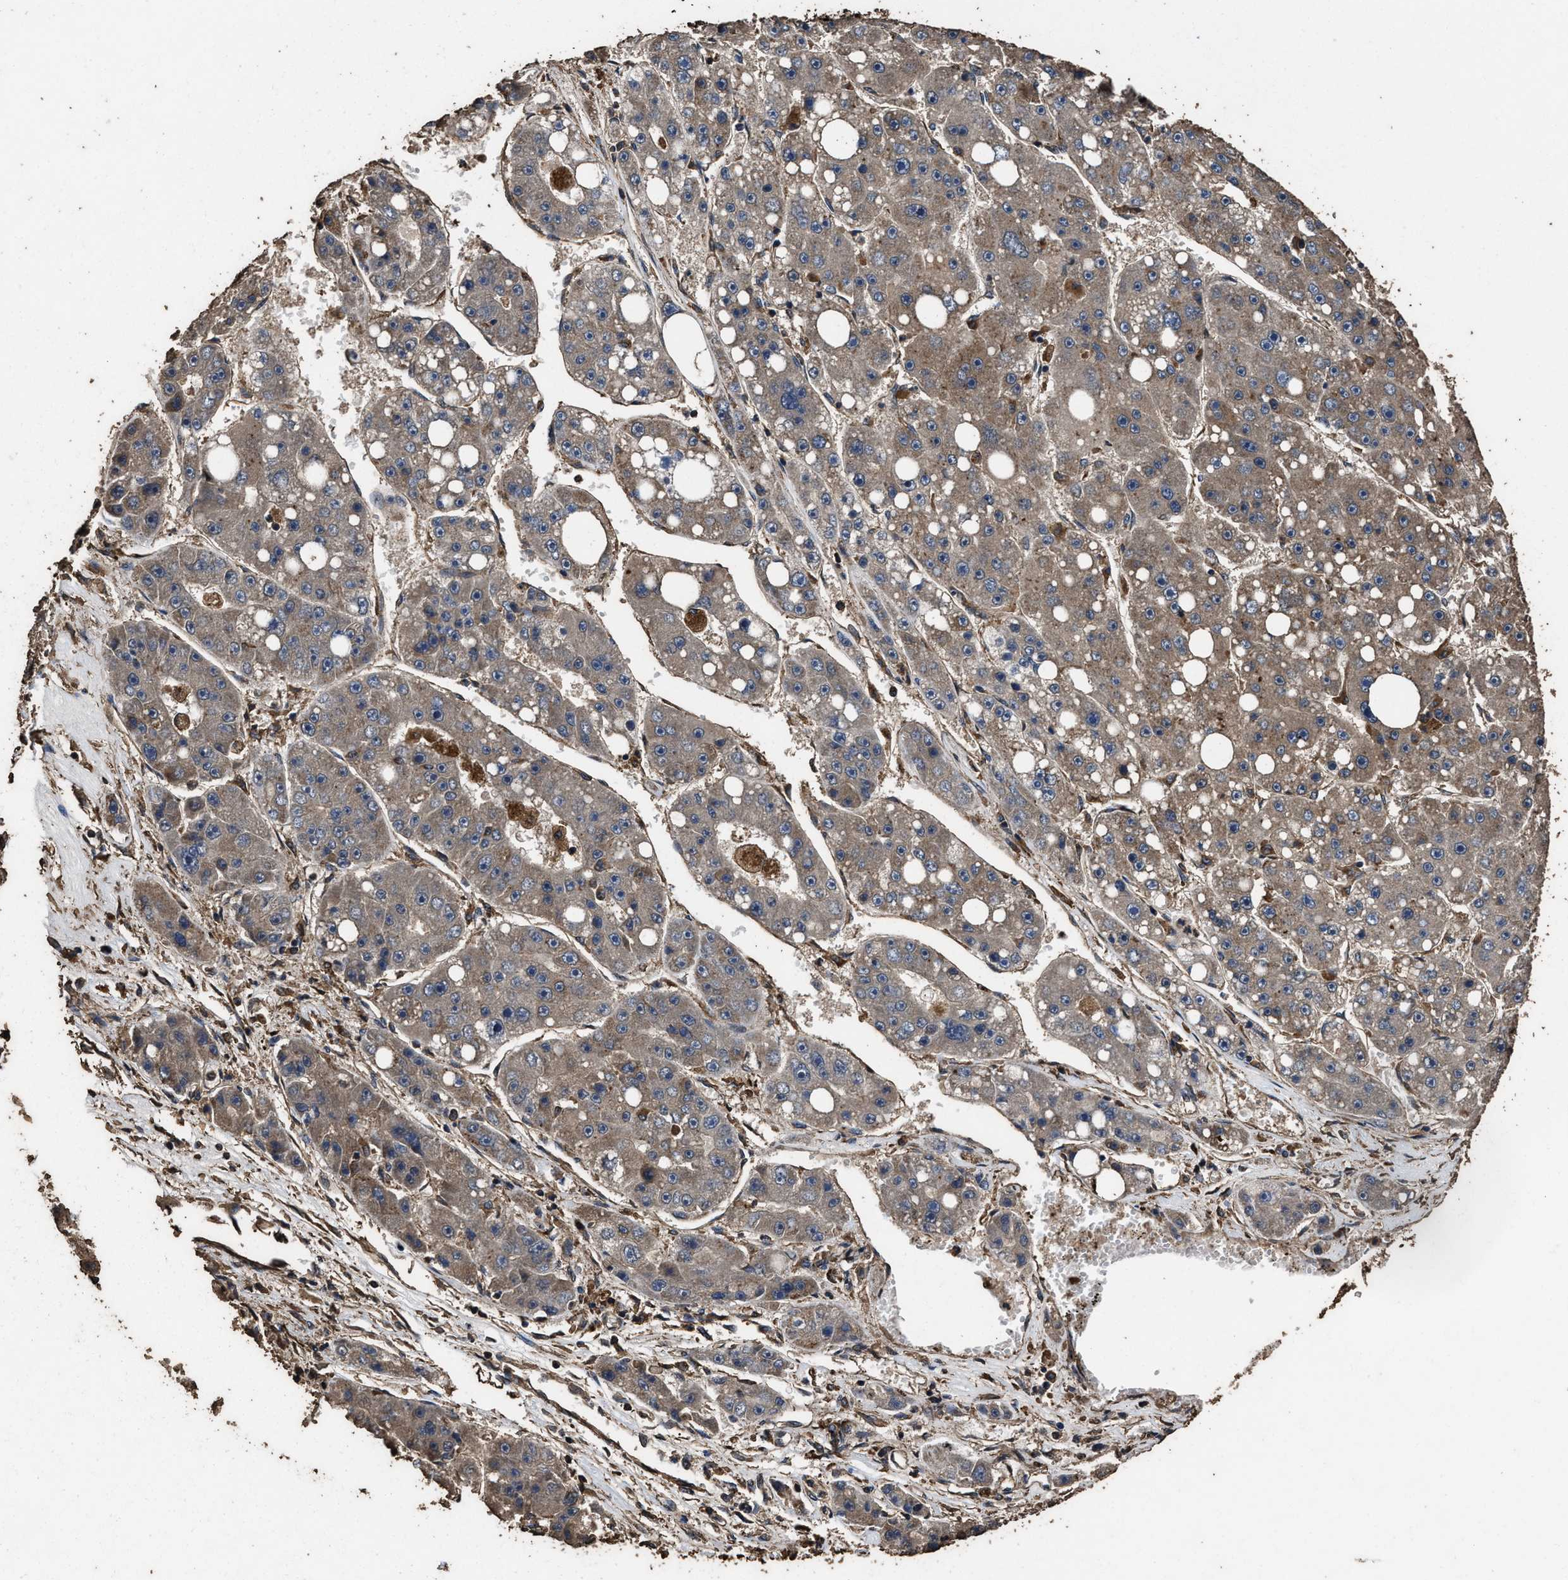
{"staining": {"intensity": "weak", "quantity": "25%-75%", "location": "cytoplasmic/membranous"}, "tissue": "liver cancer", "cell_type": "Tumor cells", "image_type": "cancer", "snomed": [{"axis": "morphology", "description": "Carcinoma, Hepatocellular, NOS"}, {"axis": "topography", "description": "Liver"}], "caption": "Protein staining of liver hepatocellular carcinoma tissue displays weak cytoplasmic/membranous staining in approximately 25%-75% of tumor cells.", "gene": "ZMYND19", "patient": {"sex": "female", "age": 61}}